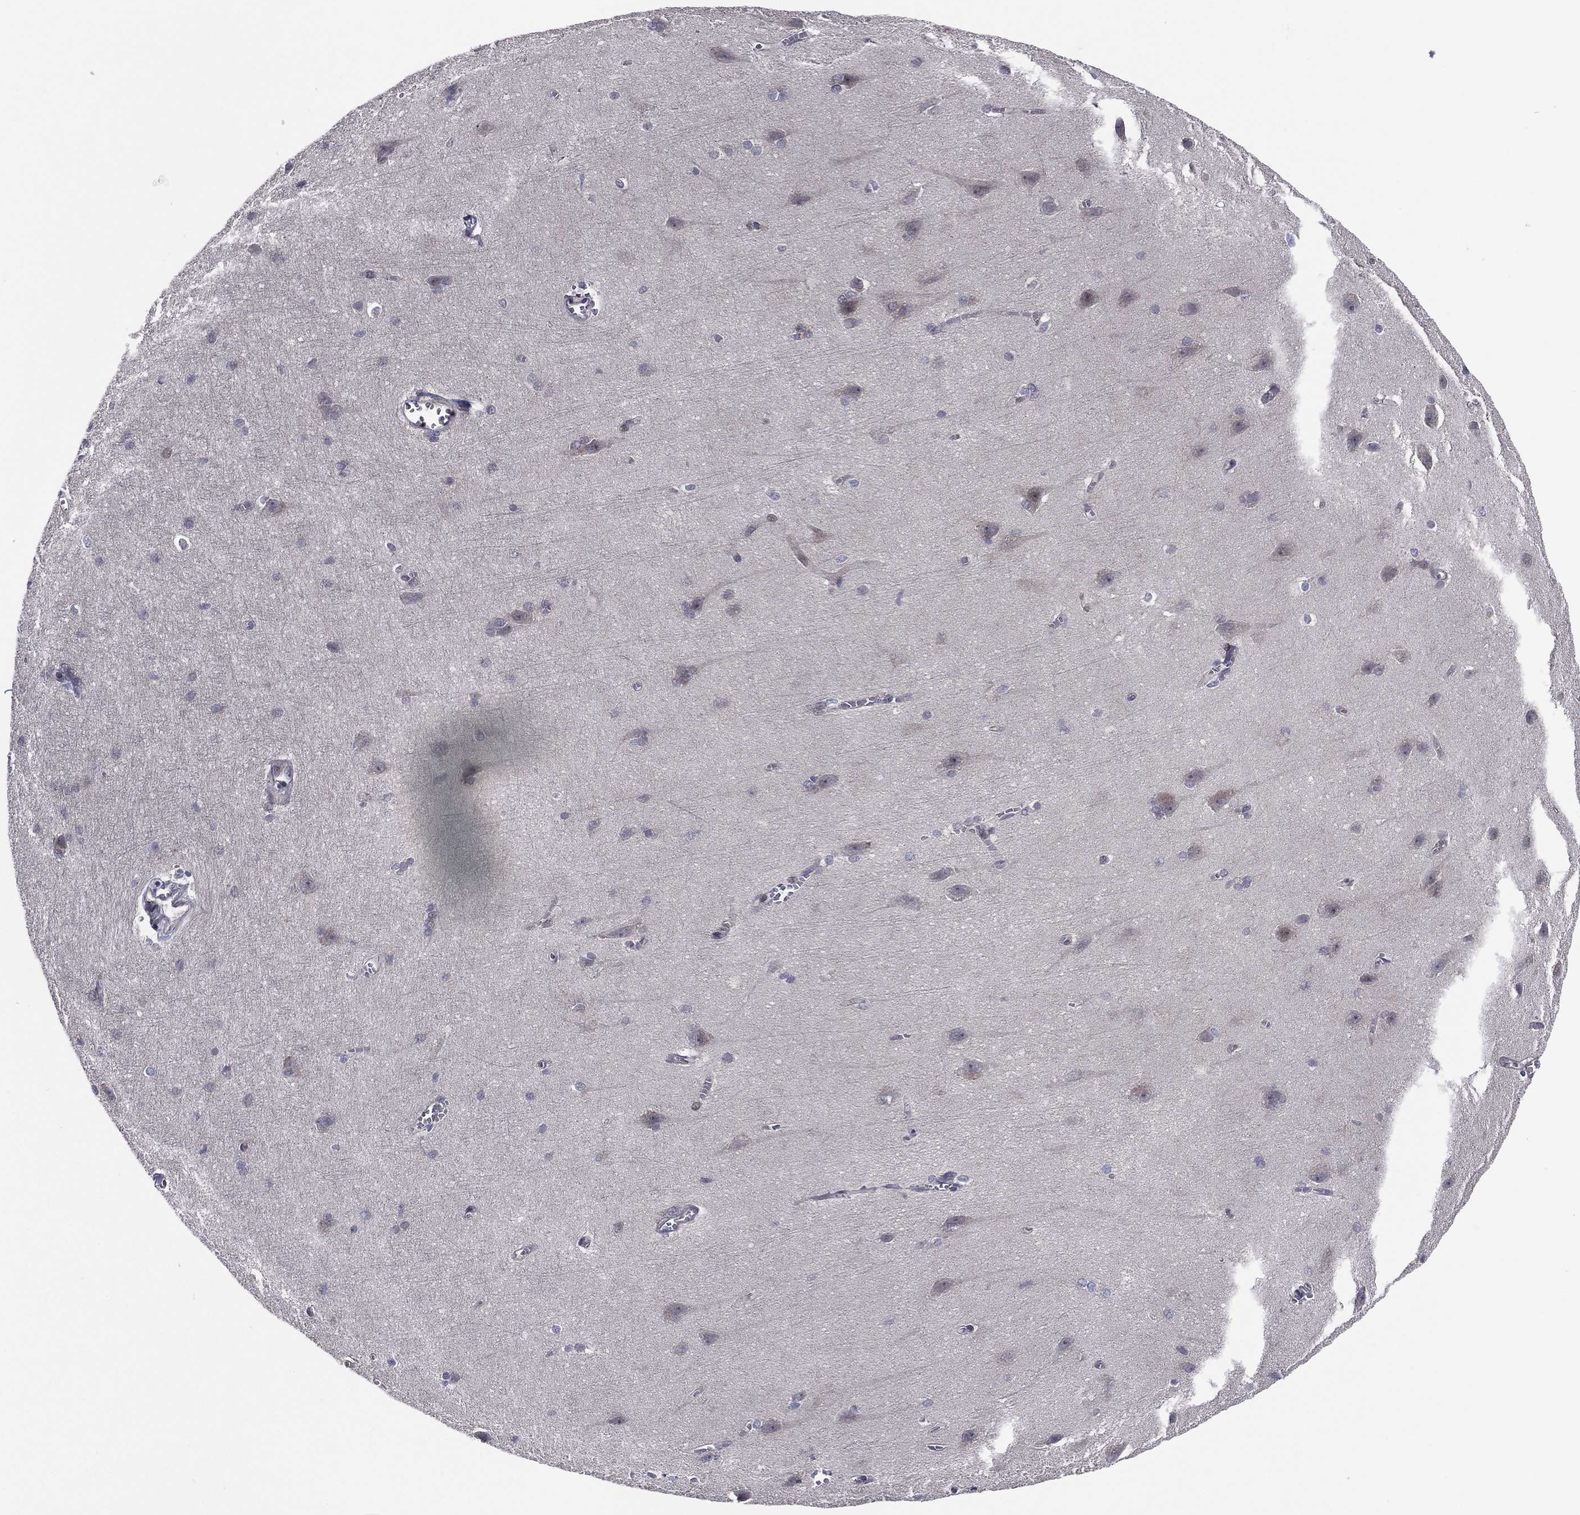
{"staining": {"intensity": "negative", "quantity": "none", "location": "none"}, "tissue": "cerebral cortex", "cell_type": "Endothelial cells", "image_type": "normal", "snomed": [{"axis": "morphology", "description": "Normal tissue, NOS"}, {"axis": "topography", "description": "Cerebral cortex"}], "caption": "Endothelial cells show no significant protein staining in benign cerebral cortex. (DAB IHC with hematoxylin counter stain).", "gene": "UTP14A", "patient": {"sex": "male", "age": 37}}